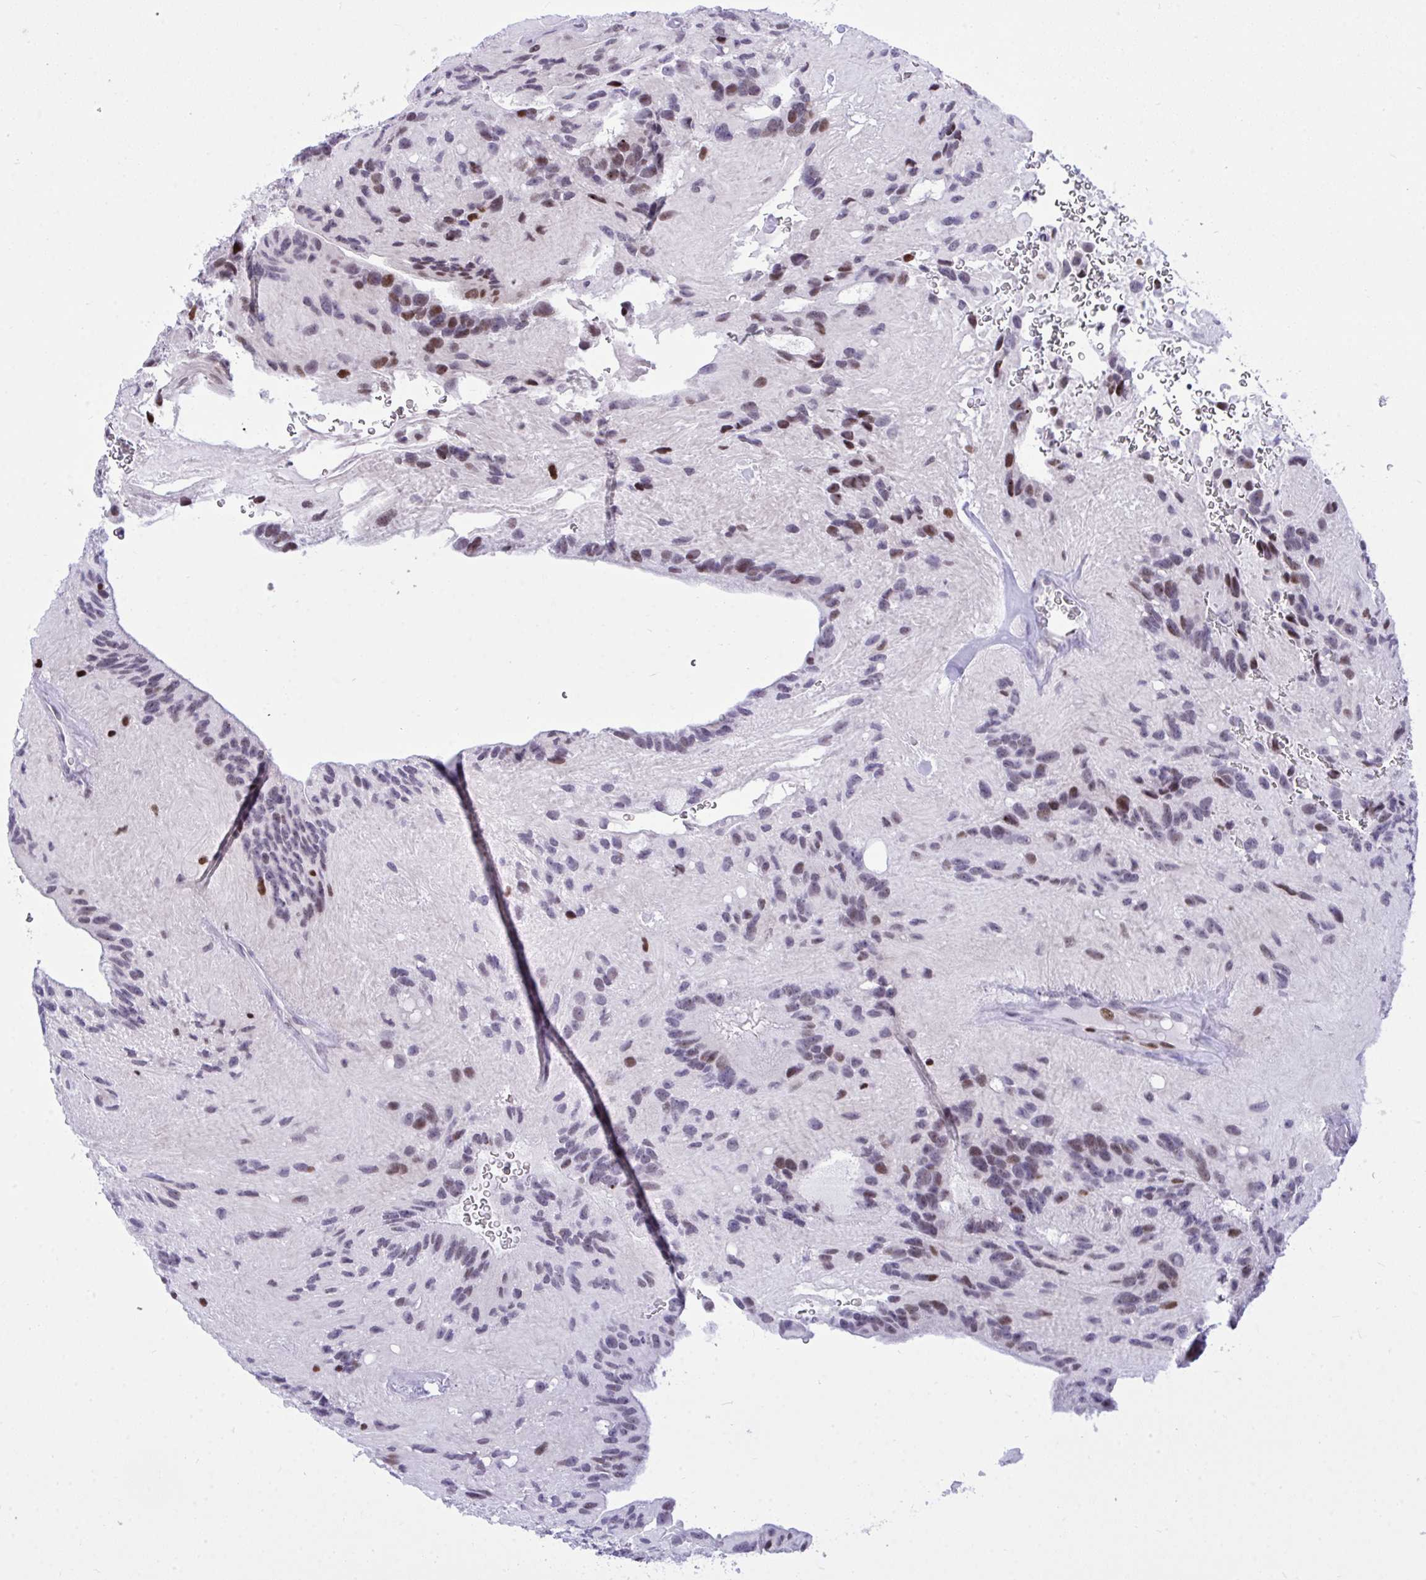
{"staining": {"intensity": "strong", "quantity": "<25%", "location": "nuclear"}, "tissue": "glioma", "cell_type": "Tumor cells", "image_type": "cancer", "snomed": [{"axis": "morphology", "description": "Glioma, malignant, Low grade"}, {"axis": "topography", "description": "Brain"}], "caption": "A brown stain highlights strong nuclear positivity of a protein in human malignant glioma (low-grade) tumor cells. The staining was performed using DAB (3,3'-diaminobenzidine) to visualize the protein expression in brown, while the nuclei were stained in blue with hematoxylin (Magnification: 20x).", "gene": "C1QL2", "patient": {"sex": "male", "age": 31}}